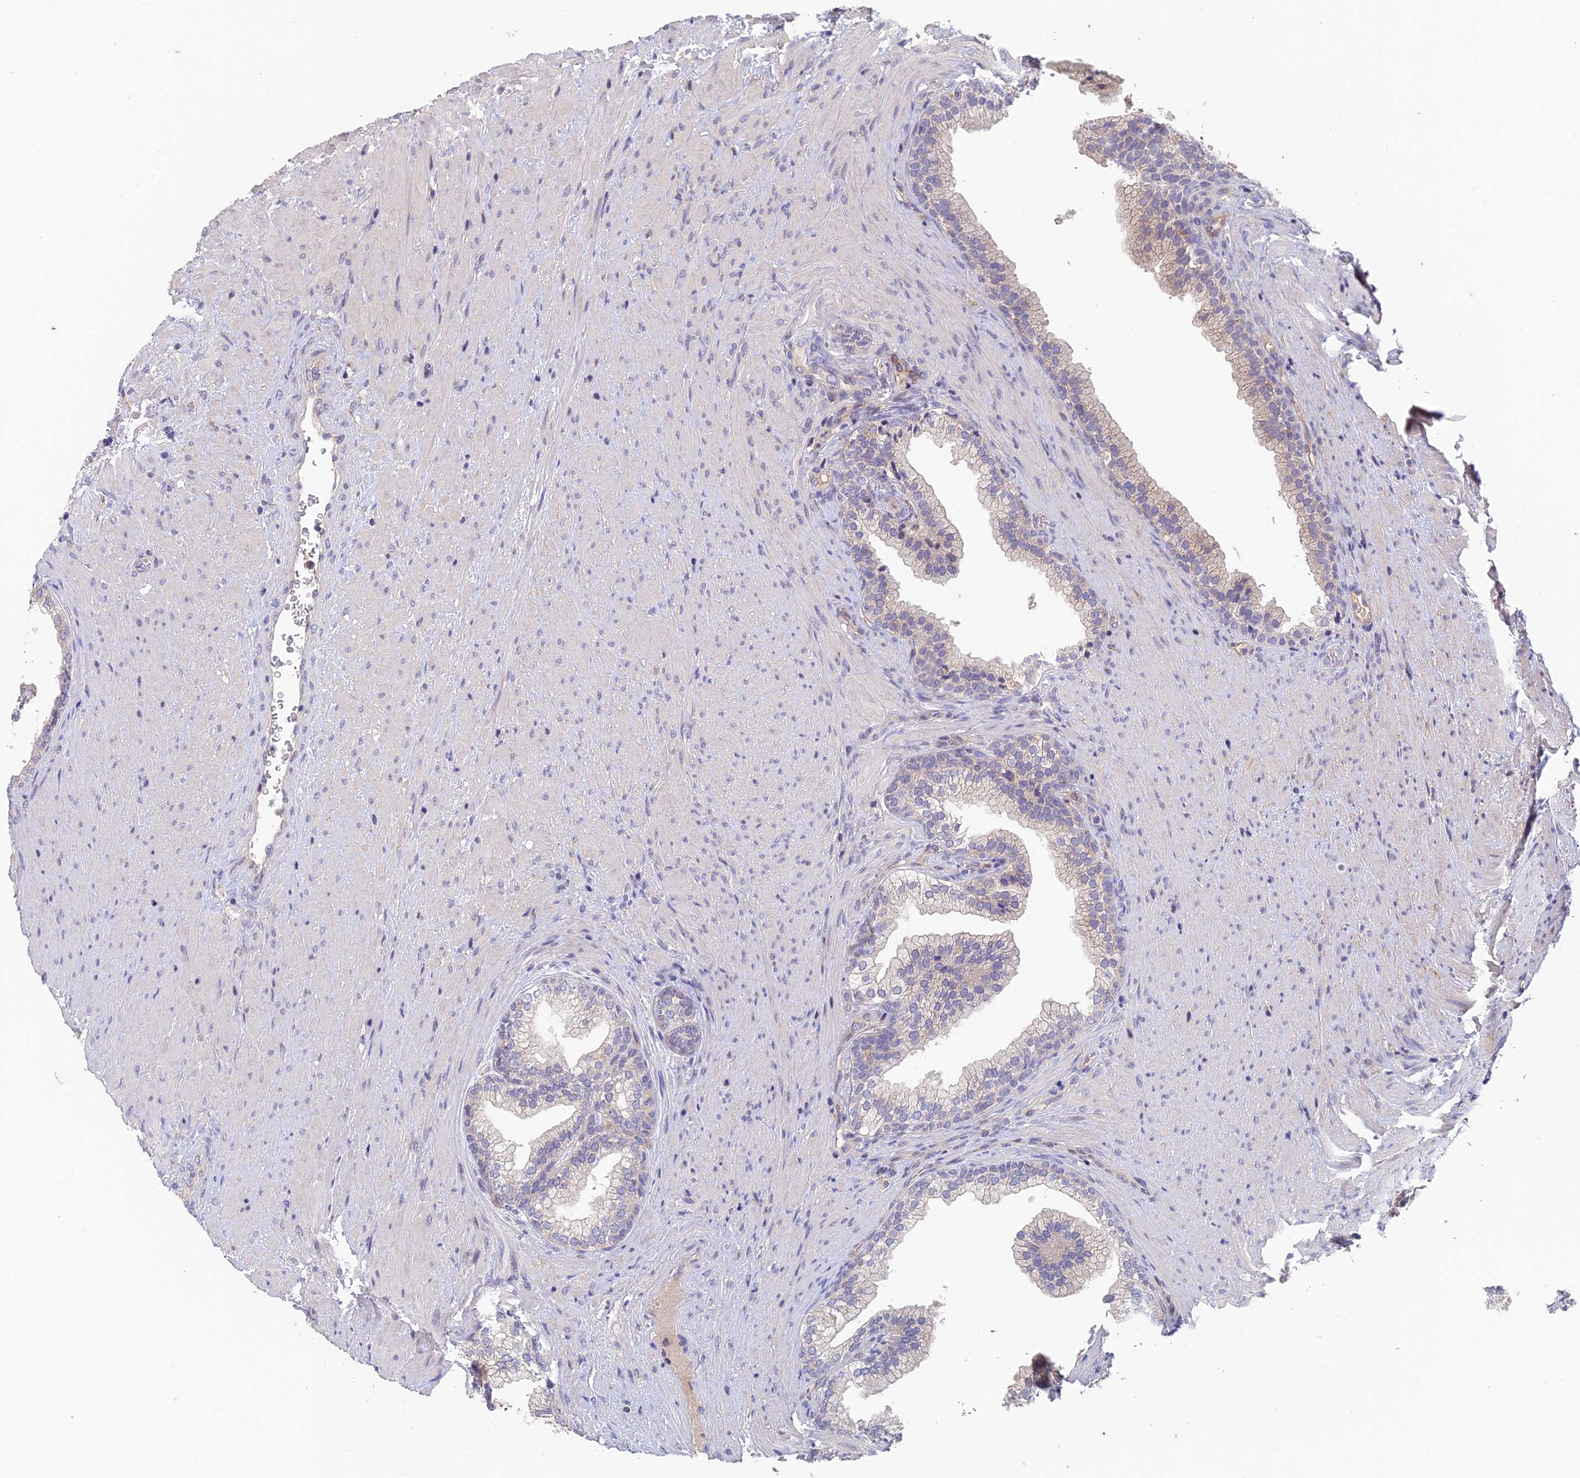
{"staining": {"intensity": "negative", "quantity": "none", "location": "none"}, "tissue": "prostate", "cell_type": "Glandular cells", "image_type": "normal", "snomed": [{"axis": "morphology", "description": "Normal tissue, NOS"}, {"axis": "topography", "description": "Prostate"}], "caption": "Photomicrograph shows no significant protein positivity in glandular cells of benign prostate.", "gene": "ADAMTS13", "patient": {"sex": "male", "age": 76}}